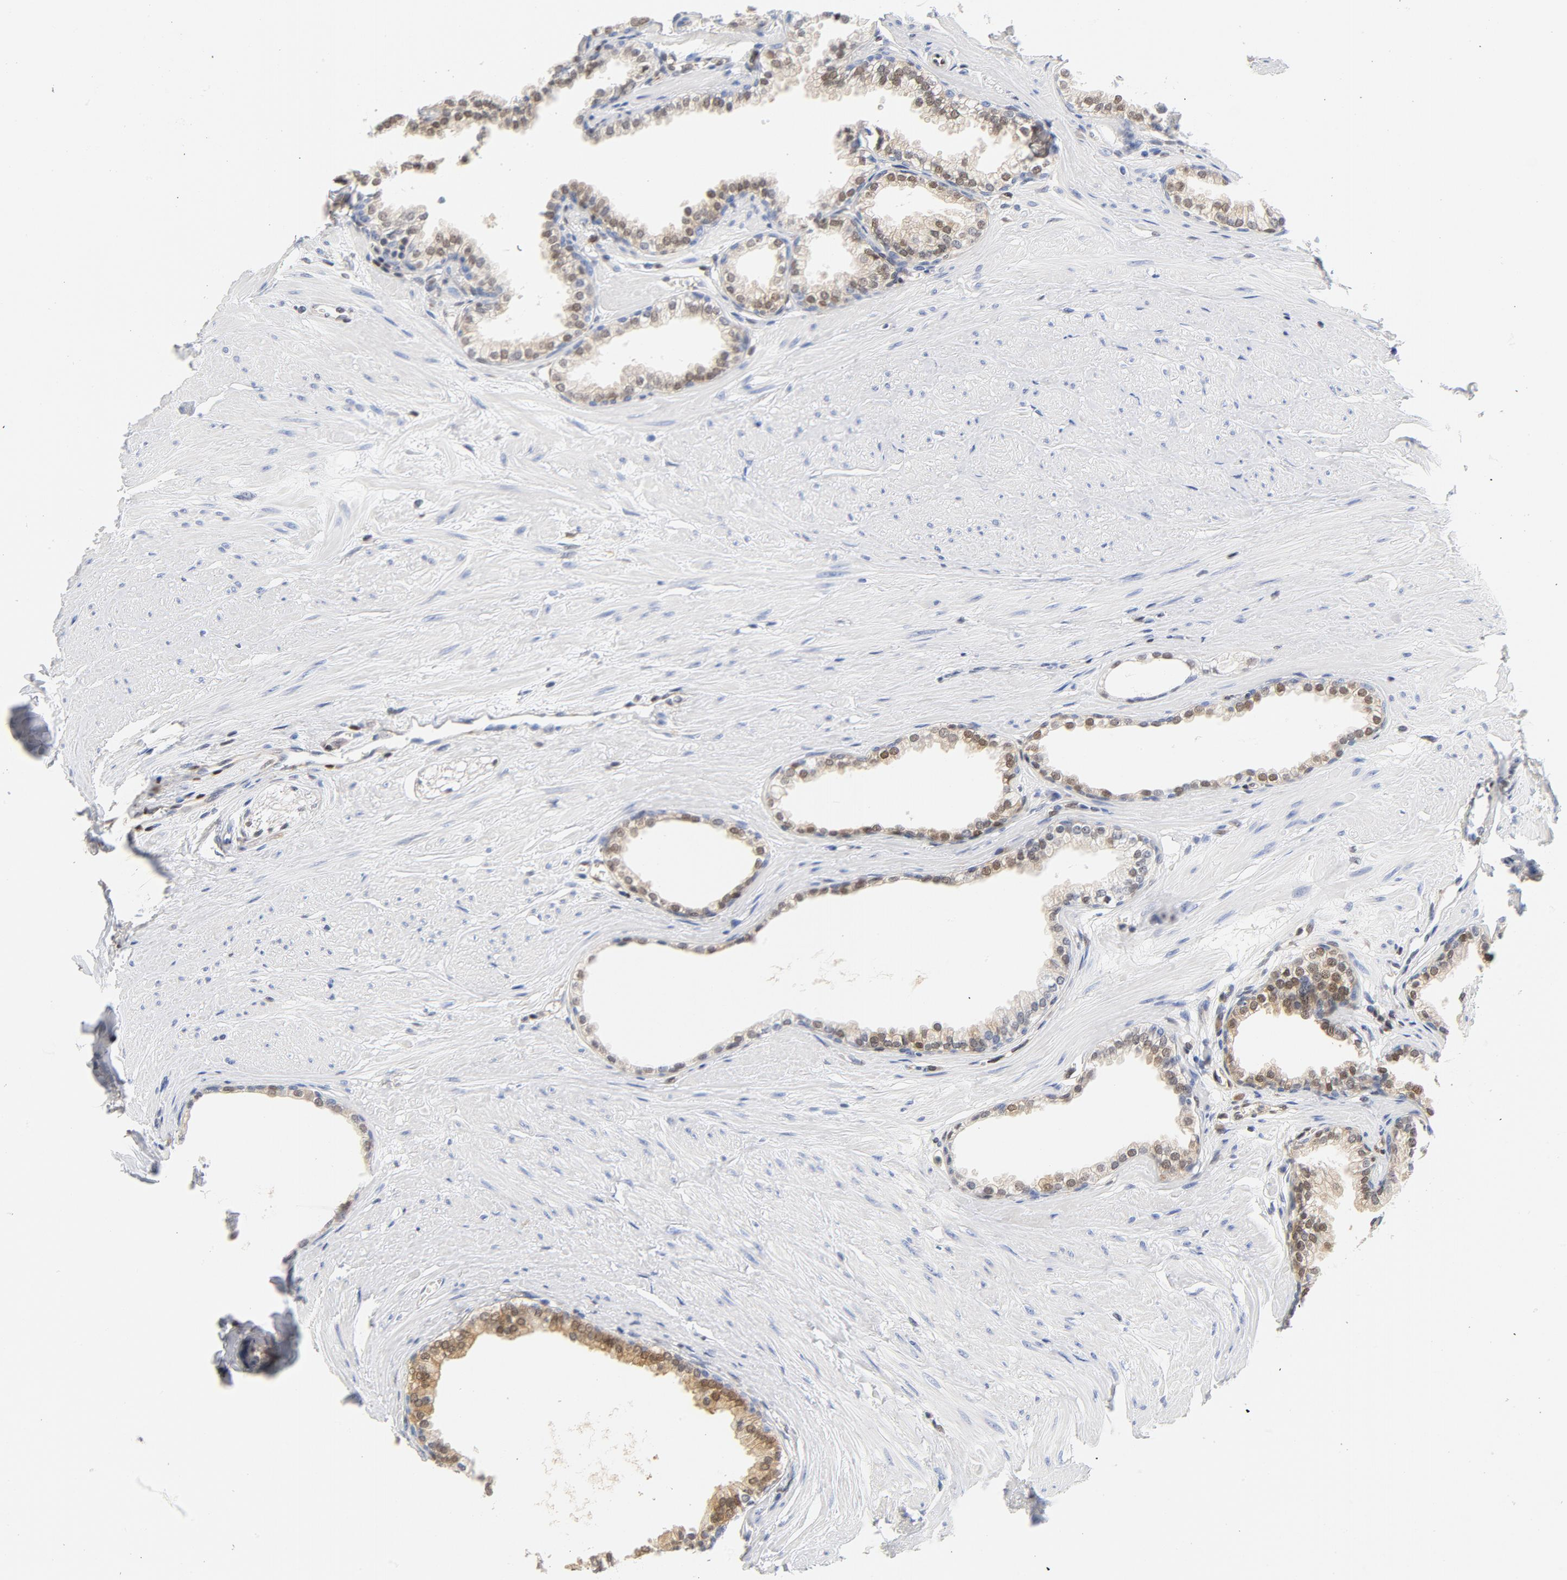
{"staining": {"intensity": "moderate", "quantity": "25%-75%", "location": "nuclear"}, "tissue": "prostate", "cell_type": "Glandular cells", "image_type": "normal", "snomed": [{"axis": "morphology", "description": "Normal tissue, NOS"}, {"axis": "topography", "description": "Prostate"}], "caption": "DAB (3,3'-diaminobenzidine) immunohistochemical staining of unremarkable prostate reveals moderate nuclear protein staining in approximately 25%-75% of glandular cells.", "gene": "CDKN1B", "patient": {"sex": "male", "age": 64}}